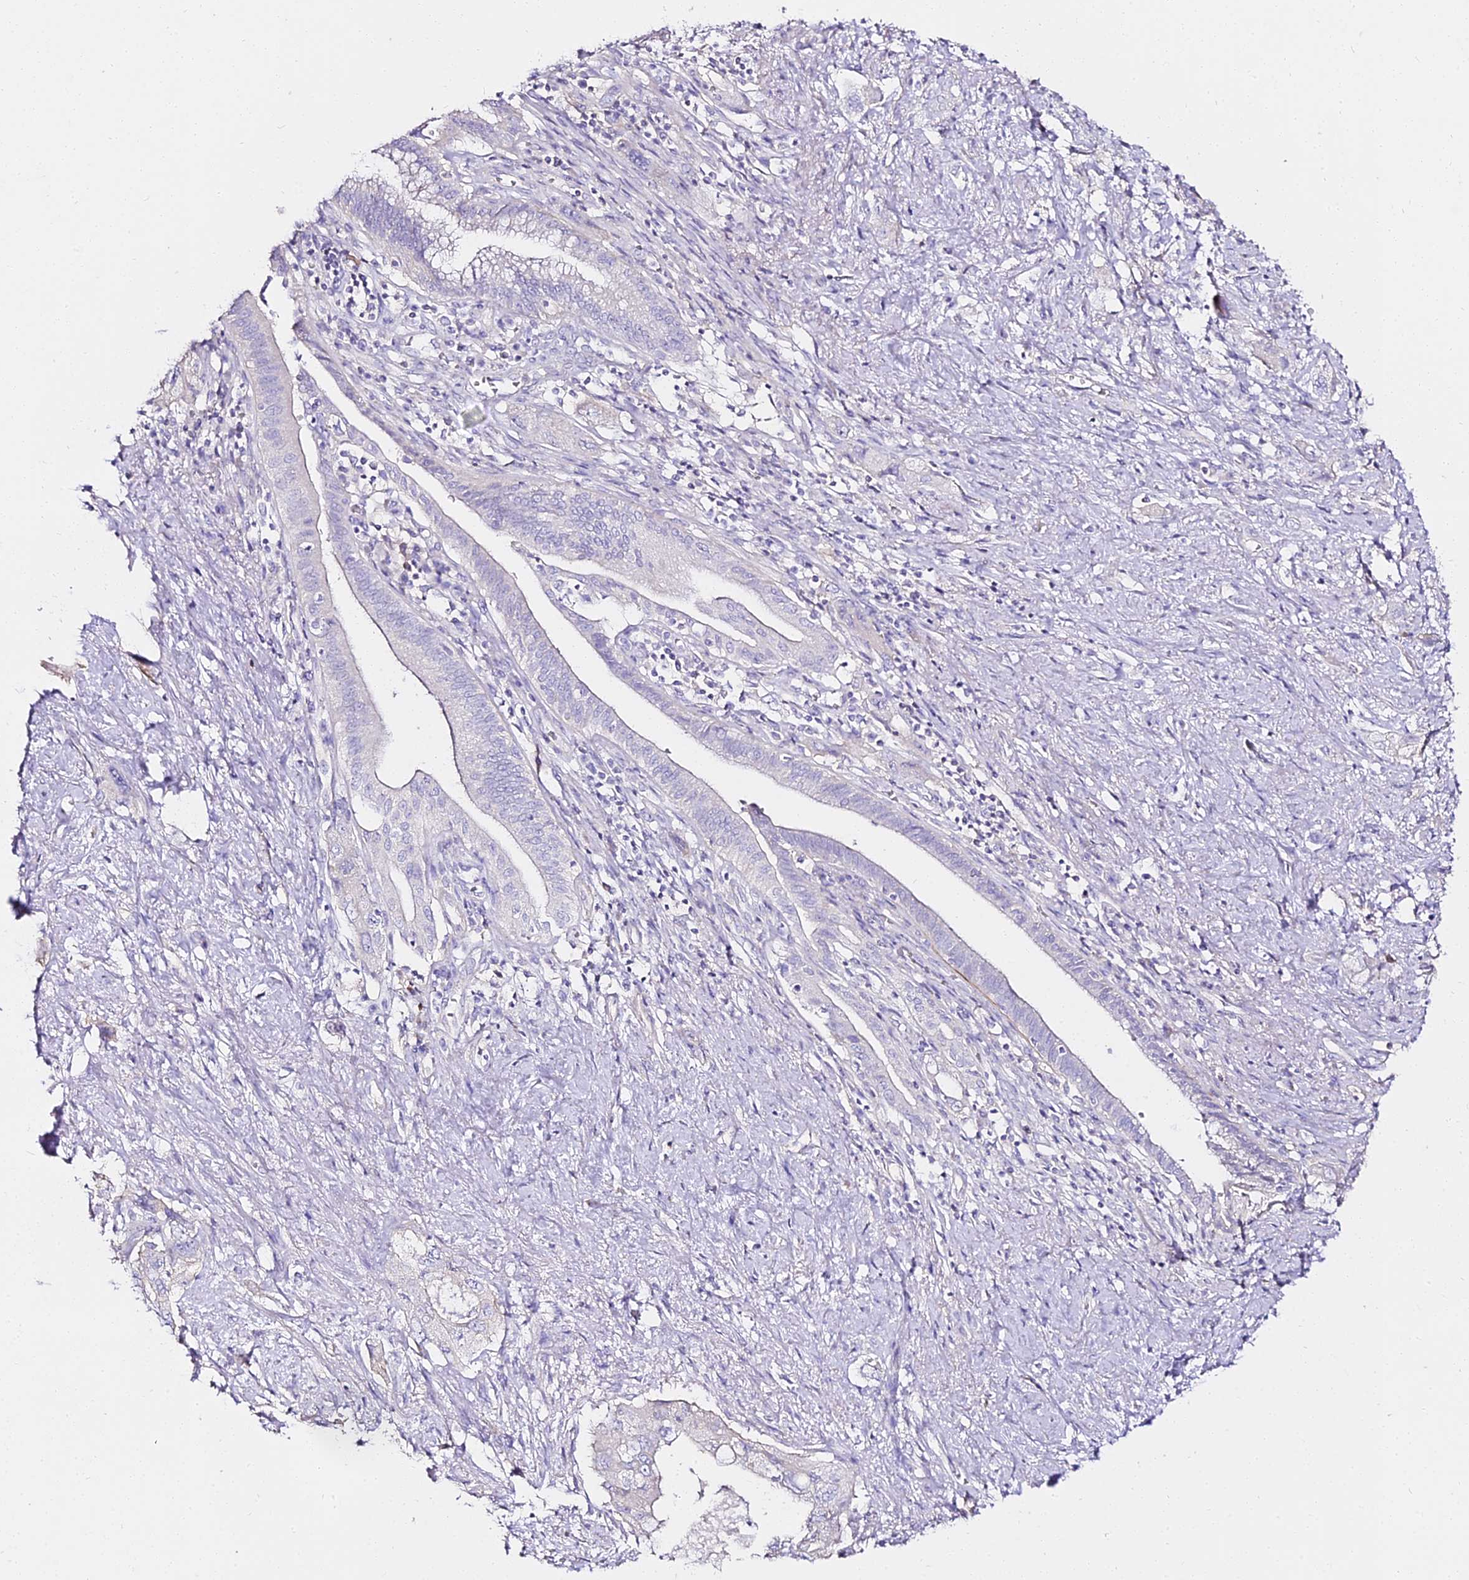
{"staining": {"intensity": "negative", "quantity": "none", "location": "none"}, "tissue": "pancreatic cancer", "cell_type": "Tumor cells", "image_type": "cancer", "snomed": [{"axis": "morphology", "description": "Adenocarcinoma, NOS"}, {"axis": "topography", "description": "Pancreas"}], "caption": "DAB immunohistochemical staining of human adenocarcinoma (pancreatic) demonstrates no significant staining in tumor cells.", "gene": "ALPG", "patient": {"sex": "female", "age": 73}}